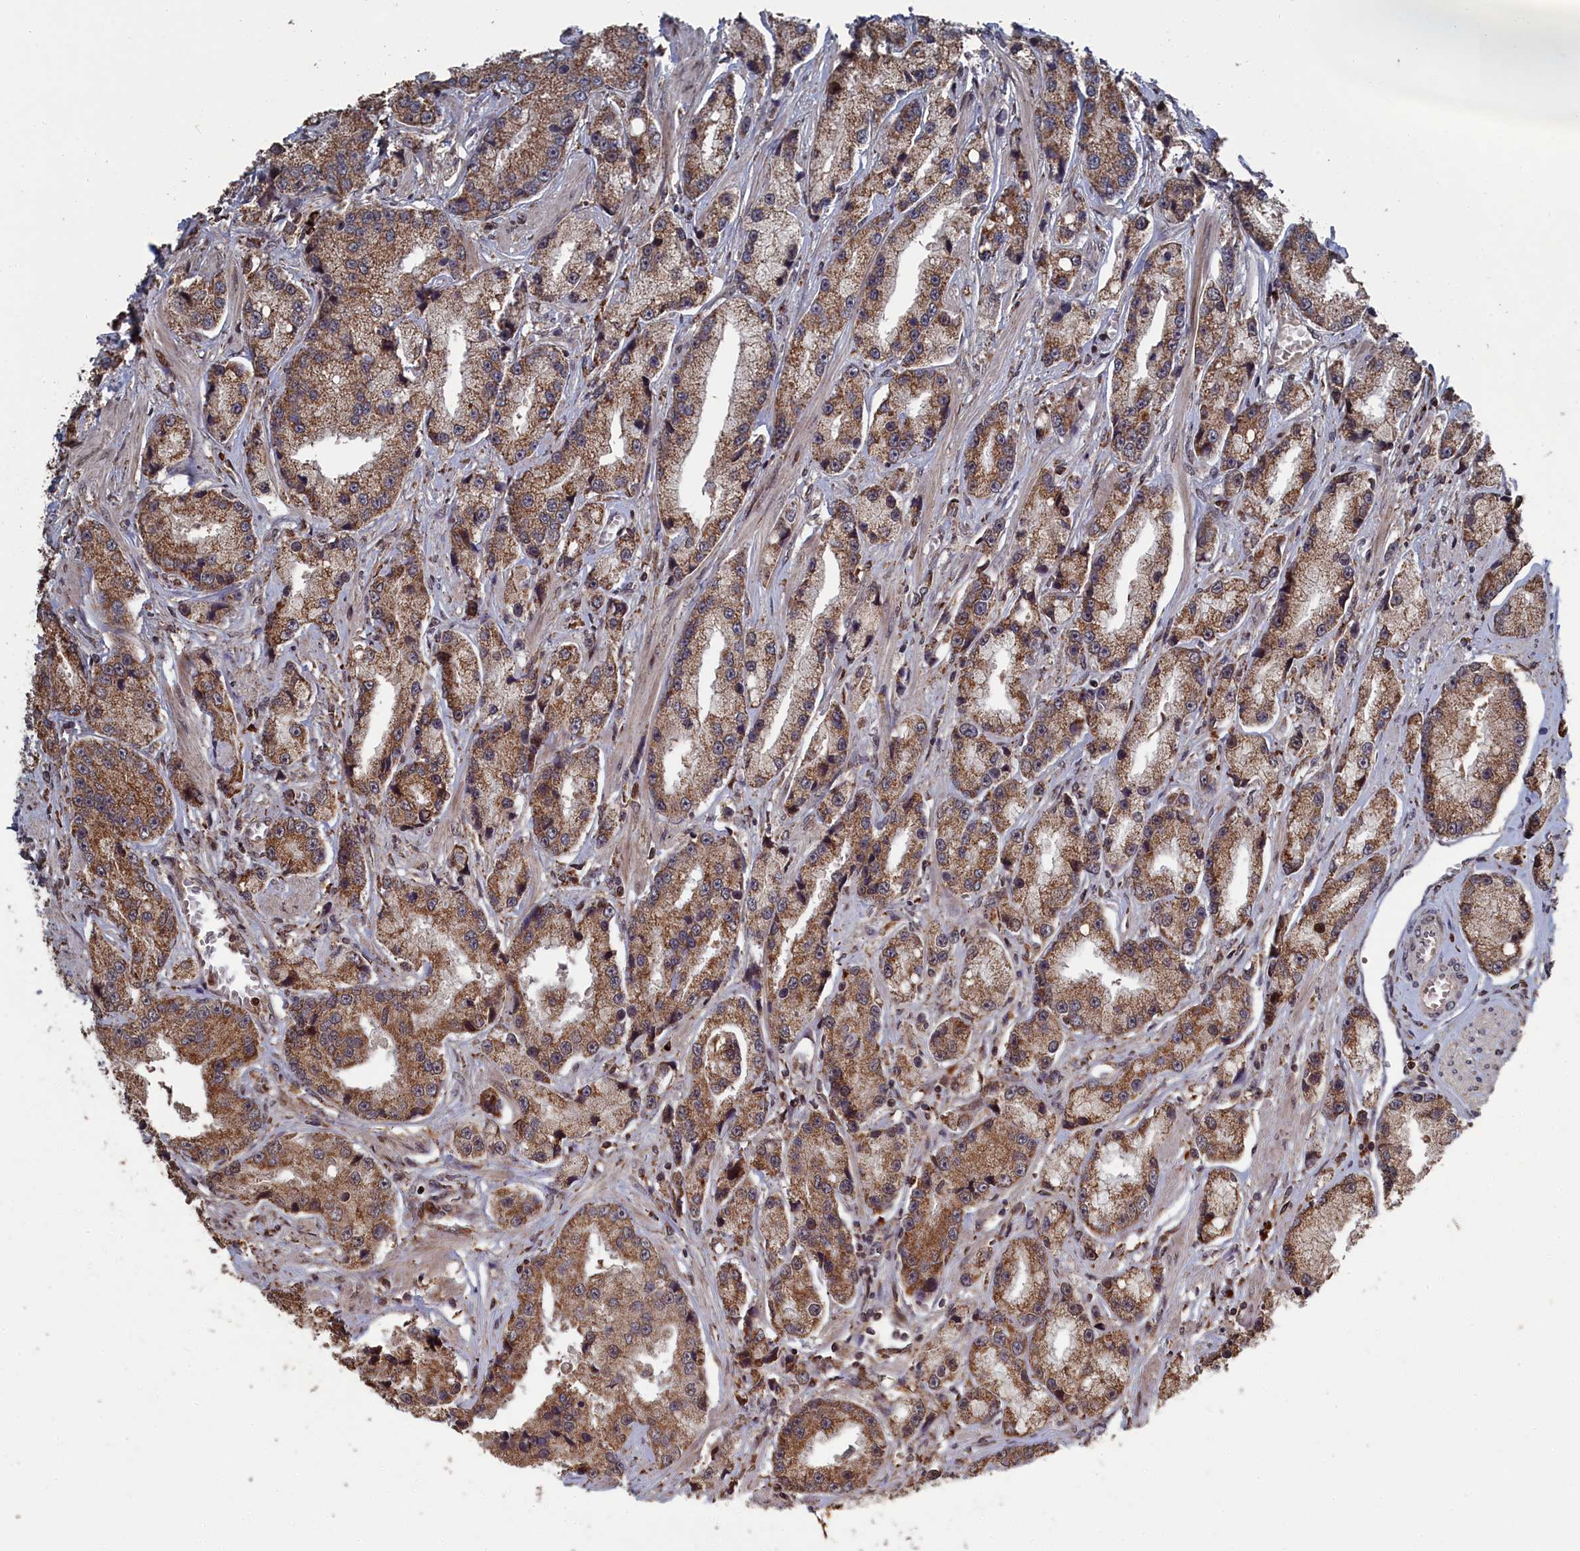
{"staining": {"intensity": "moderate", "quantity": ">75%", "location": "cytoplasmic/membranous"}, "tissue": "prostate cancer", "cell_type": "Tumor cells", "image_type": "cancer", "snomed": [{"axis": "morphology", "description": "Adenocarcinoma, High grade"}, {"axis": "topography", "description": "Prostate"}], "caption": "Tumor cells exhibit moderate cytoplasmic/membranous expression in about >75% of cells in prostate cancer (high-grade adenocarcinoma).", "gene": "CEACAM21", "patient": {"sex": "male", "age": 74}}